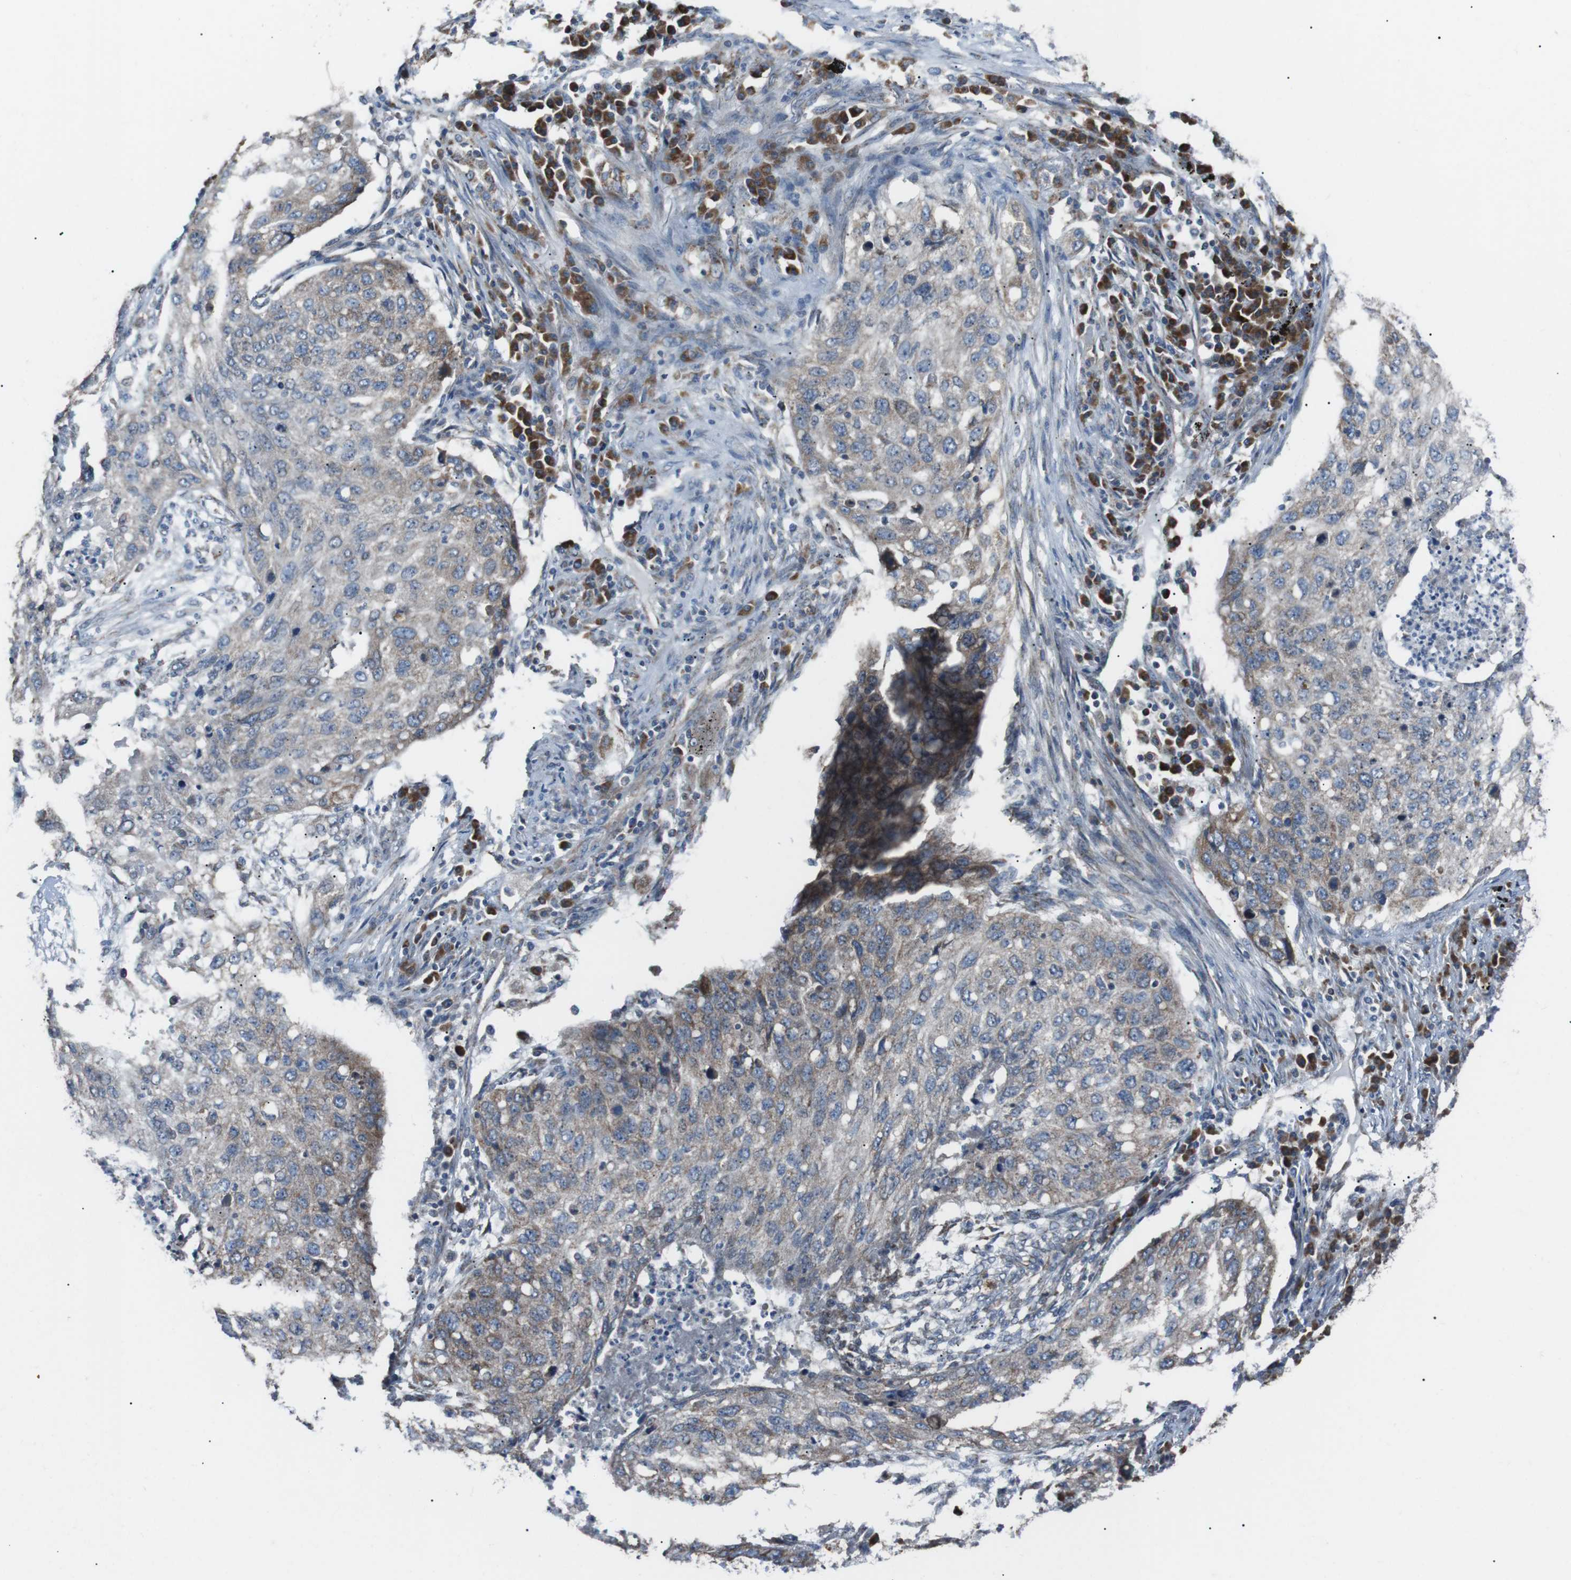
{"staining": {"intensity": "weak", "quantity": "<25%", "location": "cytoplasmic/membranous"}, "tissue": "lung cancer", "cell_type": "Tumor cells", "image_type": "cancer", "snomed": [{"axis": "morphology", "description": "Squamous cell carcinoma, NOS"}, {"axis": "topography", "description": "Lung"}], "caption": "This is an immunohistochemistry (IHC) micrograph of human squamous cell carcinoma (lung). There is no staining in tumor cells.", "gene": "CISD2", "patient": {"sex": "female", "age": 63}}